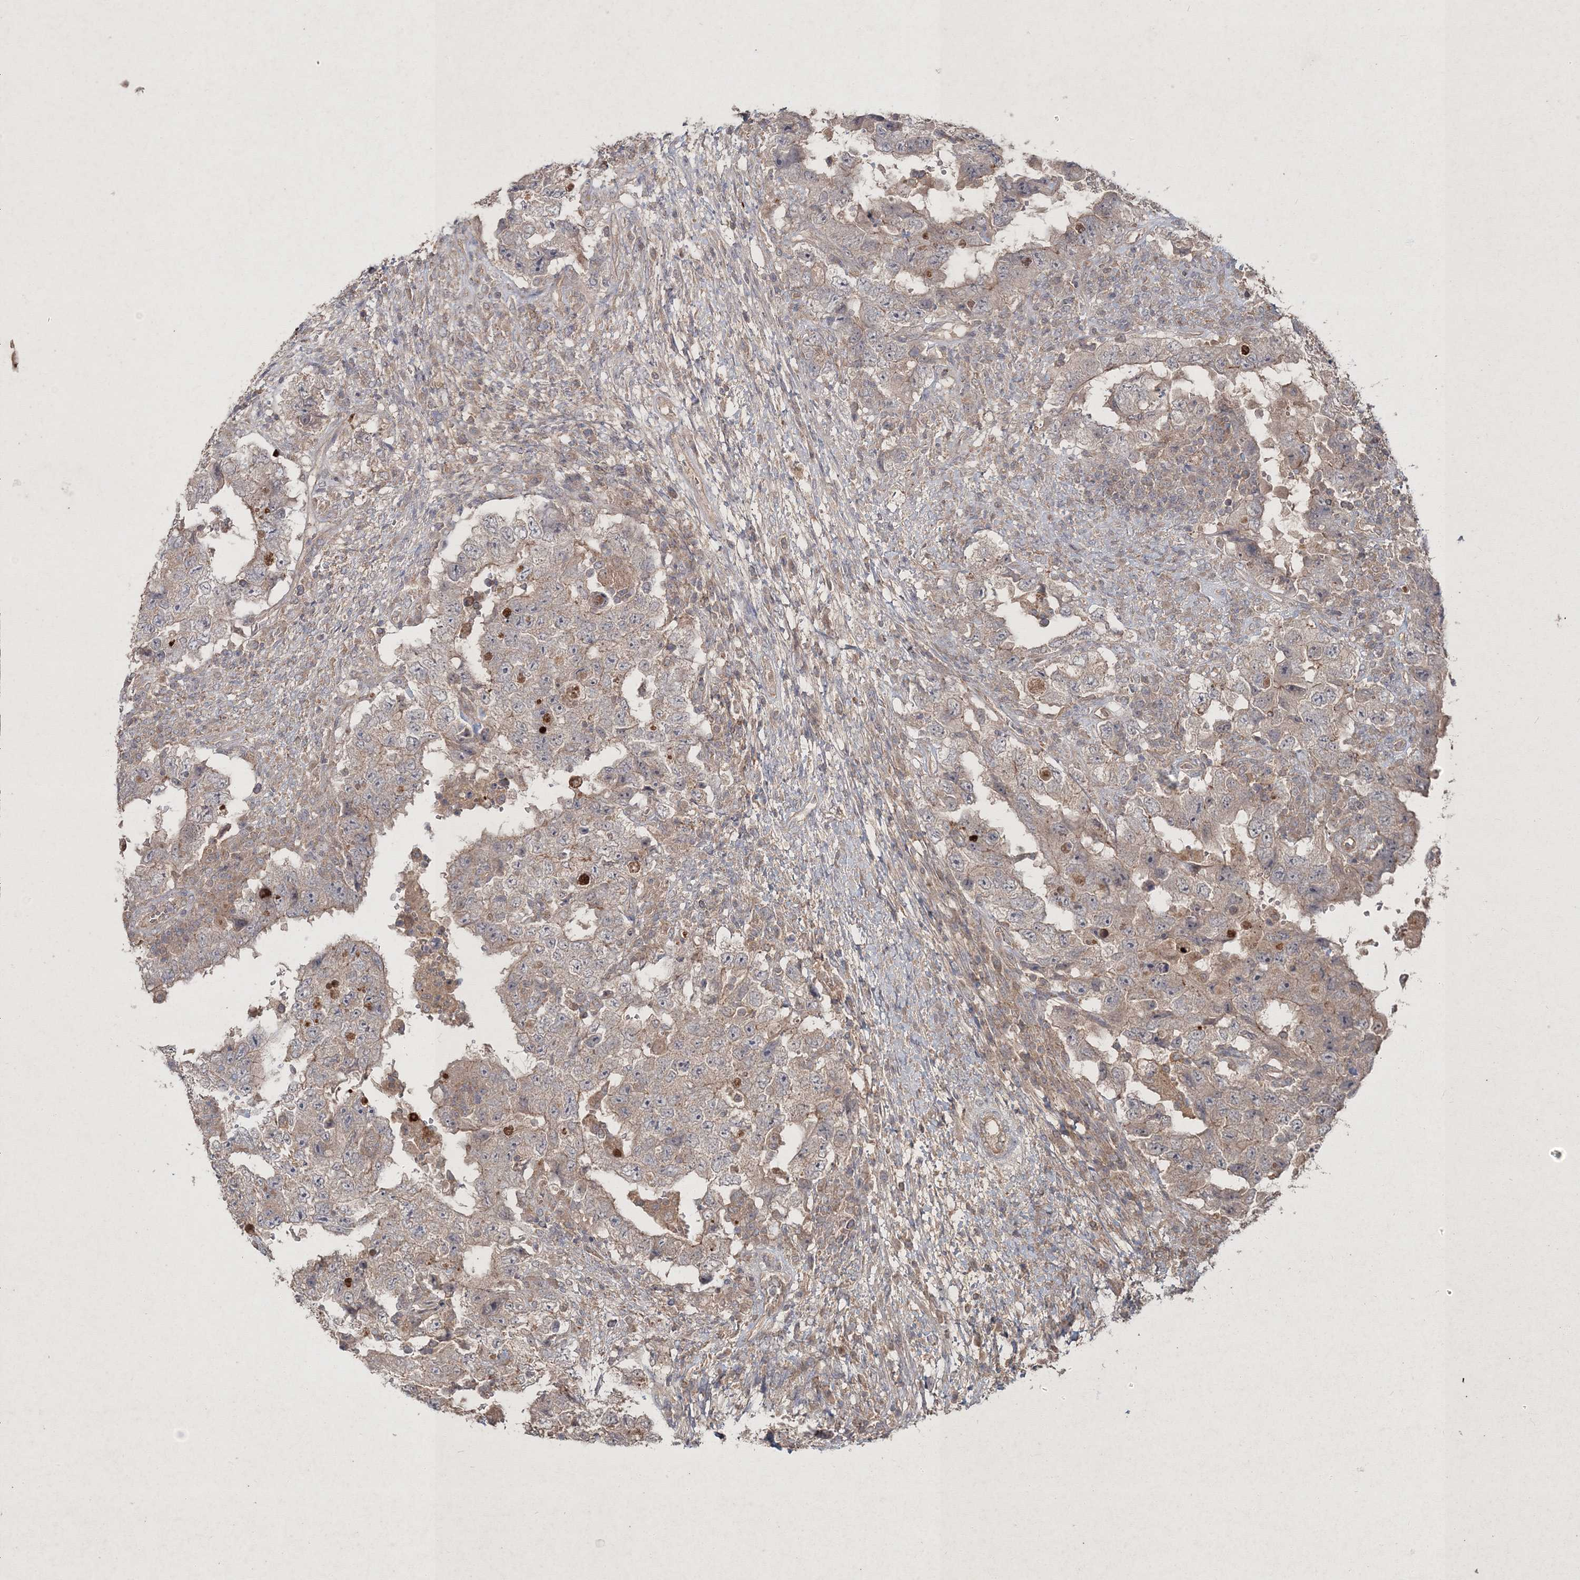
{"staining": {"intensity": "weak", "quantity": "<25%", "location": "cytoplasmic/membranous"}, "tissue": "testis cancer", "cell_type": "Tumor cells", "image_type": "cancer", "snomed": [{"axis": "morphology", "description": "Carcinoma, Embryonal, NOS"}, {"axis": "topography", "description": "Testis"}], "caption": "Tumor cells are negative for brown protein staining in testis cancer.", "gene": "SPRY1", "patient": {"sex": "male", "age": 26}}